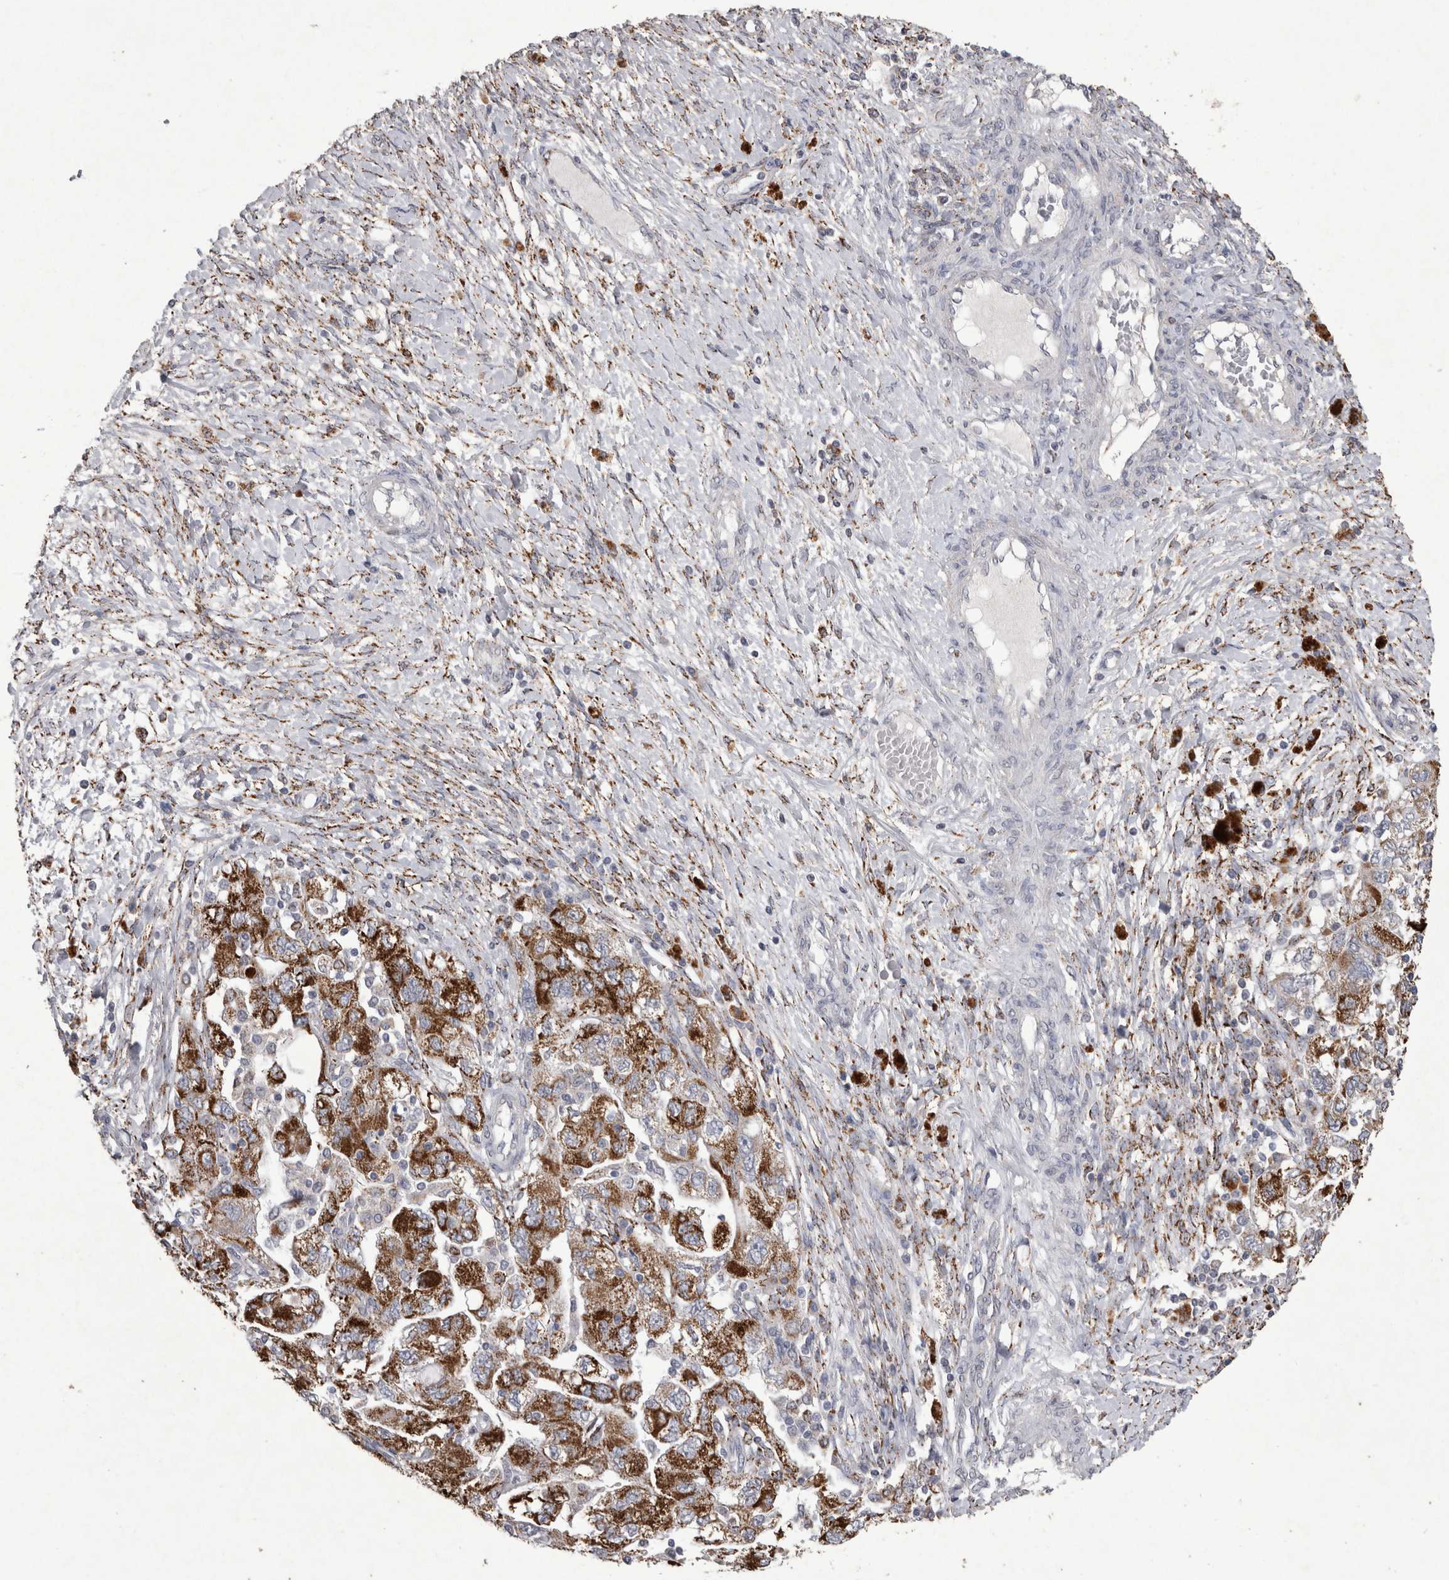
{"staining": {"intensity": "strong", "quantity": ">75%", "location": "cytoplasmic/membranous"}, "tissue": "ovarian cancer", "cell_type": "Tumor cells", "image_type": "cancer", "snomed": [{"axis": "morphology", "description": "Carcinoma, NOS"}, {"axis": "morphology", "description": "Cystadenocarcinoma, serous, NOS"}, {"axis": "topography", "description": "Ovary"}], "caption": "Tumor cells exhibit high levels of strong cytoplasmic/membranous staining in about >75% of cells in ovarian cancer.", "gene": "DKK3", "patient": {"sex": "female", "age": 69}}